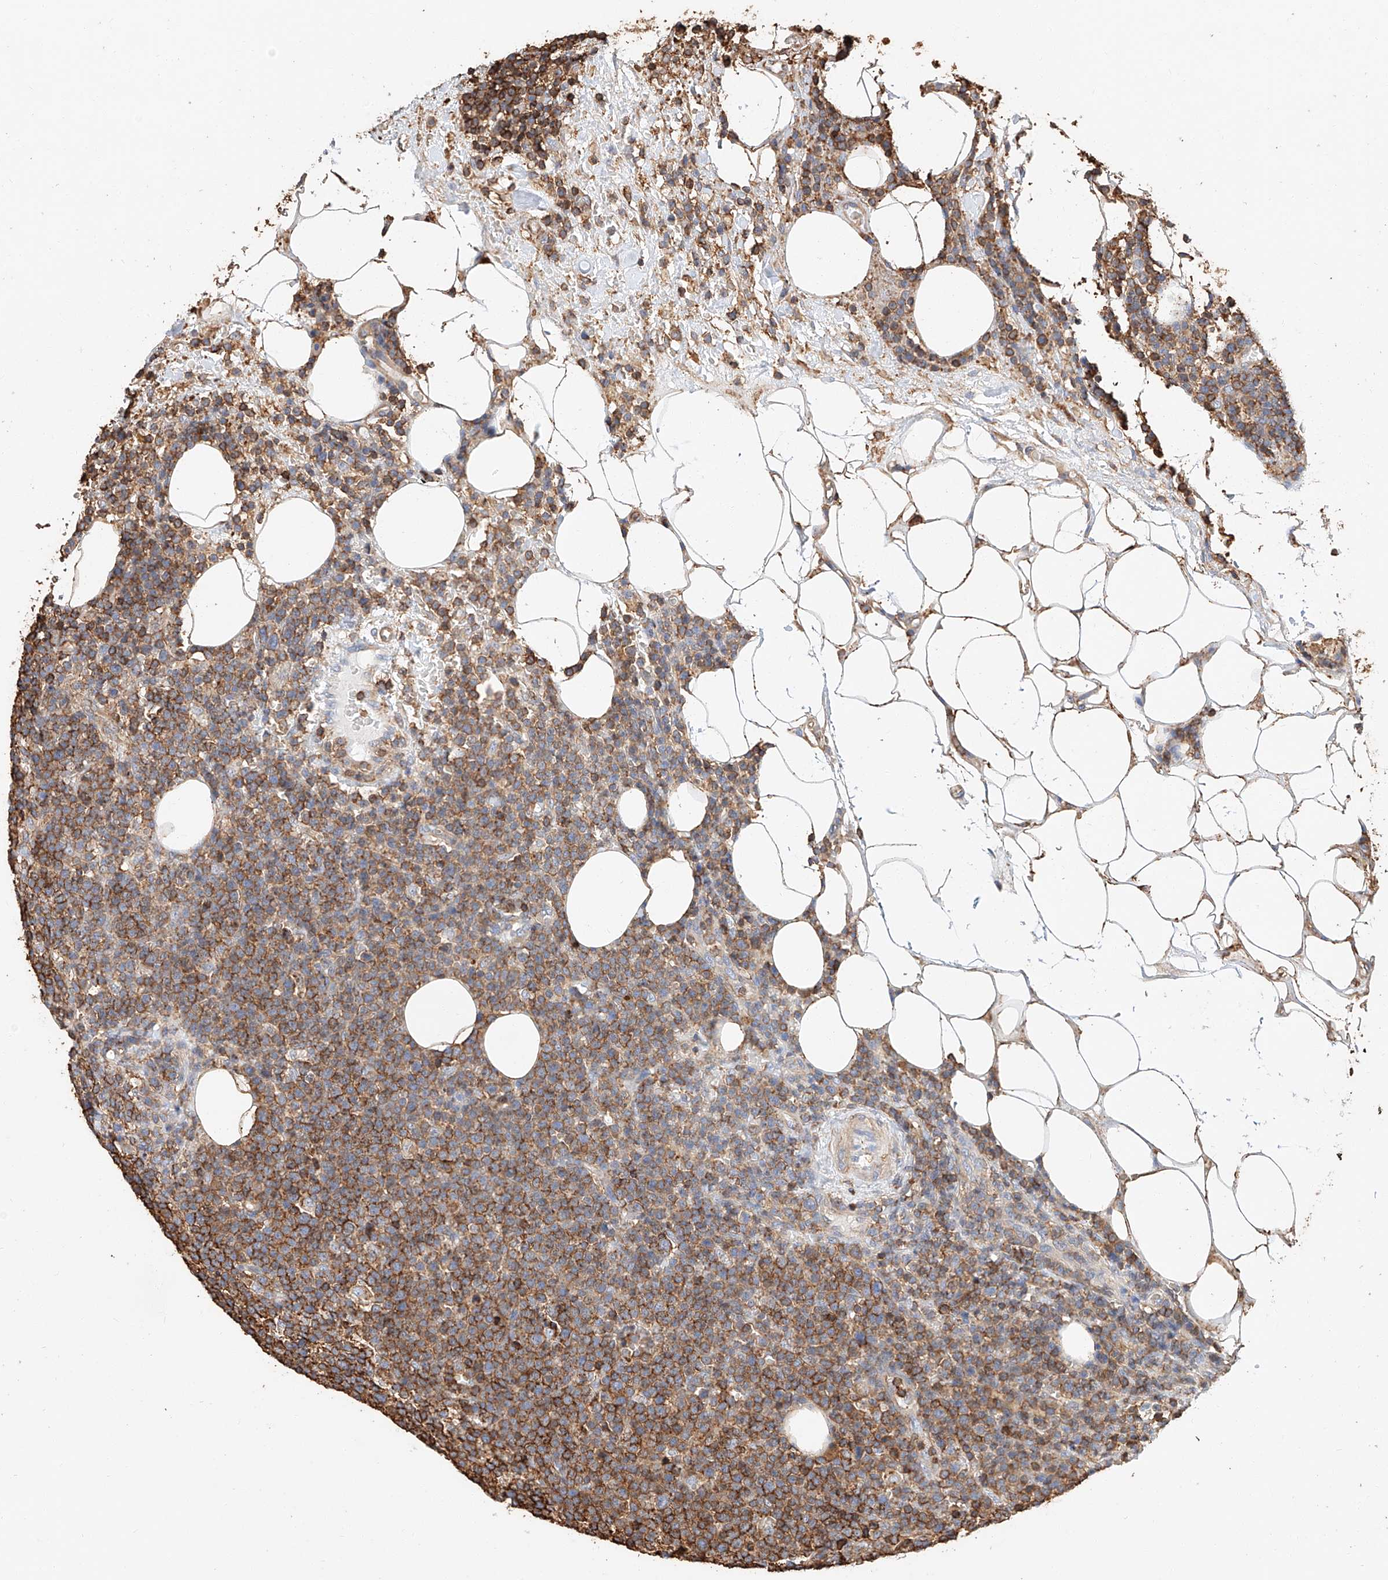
{"staining": {"intensity": "moderate", "quantity": "25%-75%", "location": "cytoplasmic/membranous"}, "tissue": "lymphoma", "cell_type": "Tumor cells", "image_type": "cancer", "snomed": [{"axis": "morphology", "description": "Malignant lymphoma, non-Hodgkin's type, High grade"}, {"axis": "topography", "description": "Lymph node"}], "caption": "IHC staining of high-grade malignant lymphoma, non-Hodgkin's type, which displays medium levels of moderate cytoplasmic/membranous staining in approximately 25%-75% of tumor cells indicating moderate cytoplasmic/membranous protein expression. The staining was performed using DAB (3,3'-diaminobenzidine) (brown) for protein detection and nuclei were counterstained in hematoxylin (blue).", "gene": "WFS1", "patient": {"sex": "male", "age": 61}}